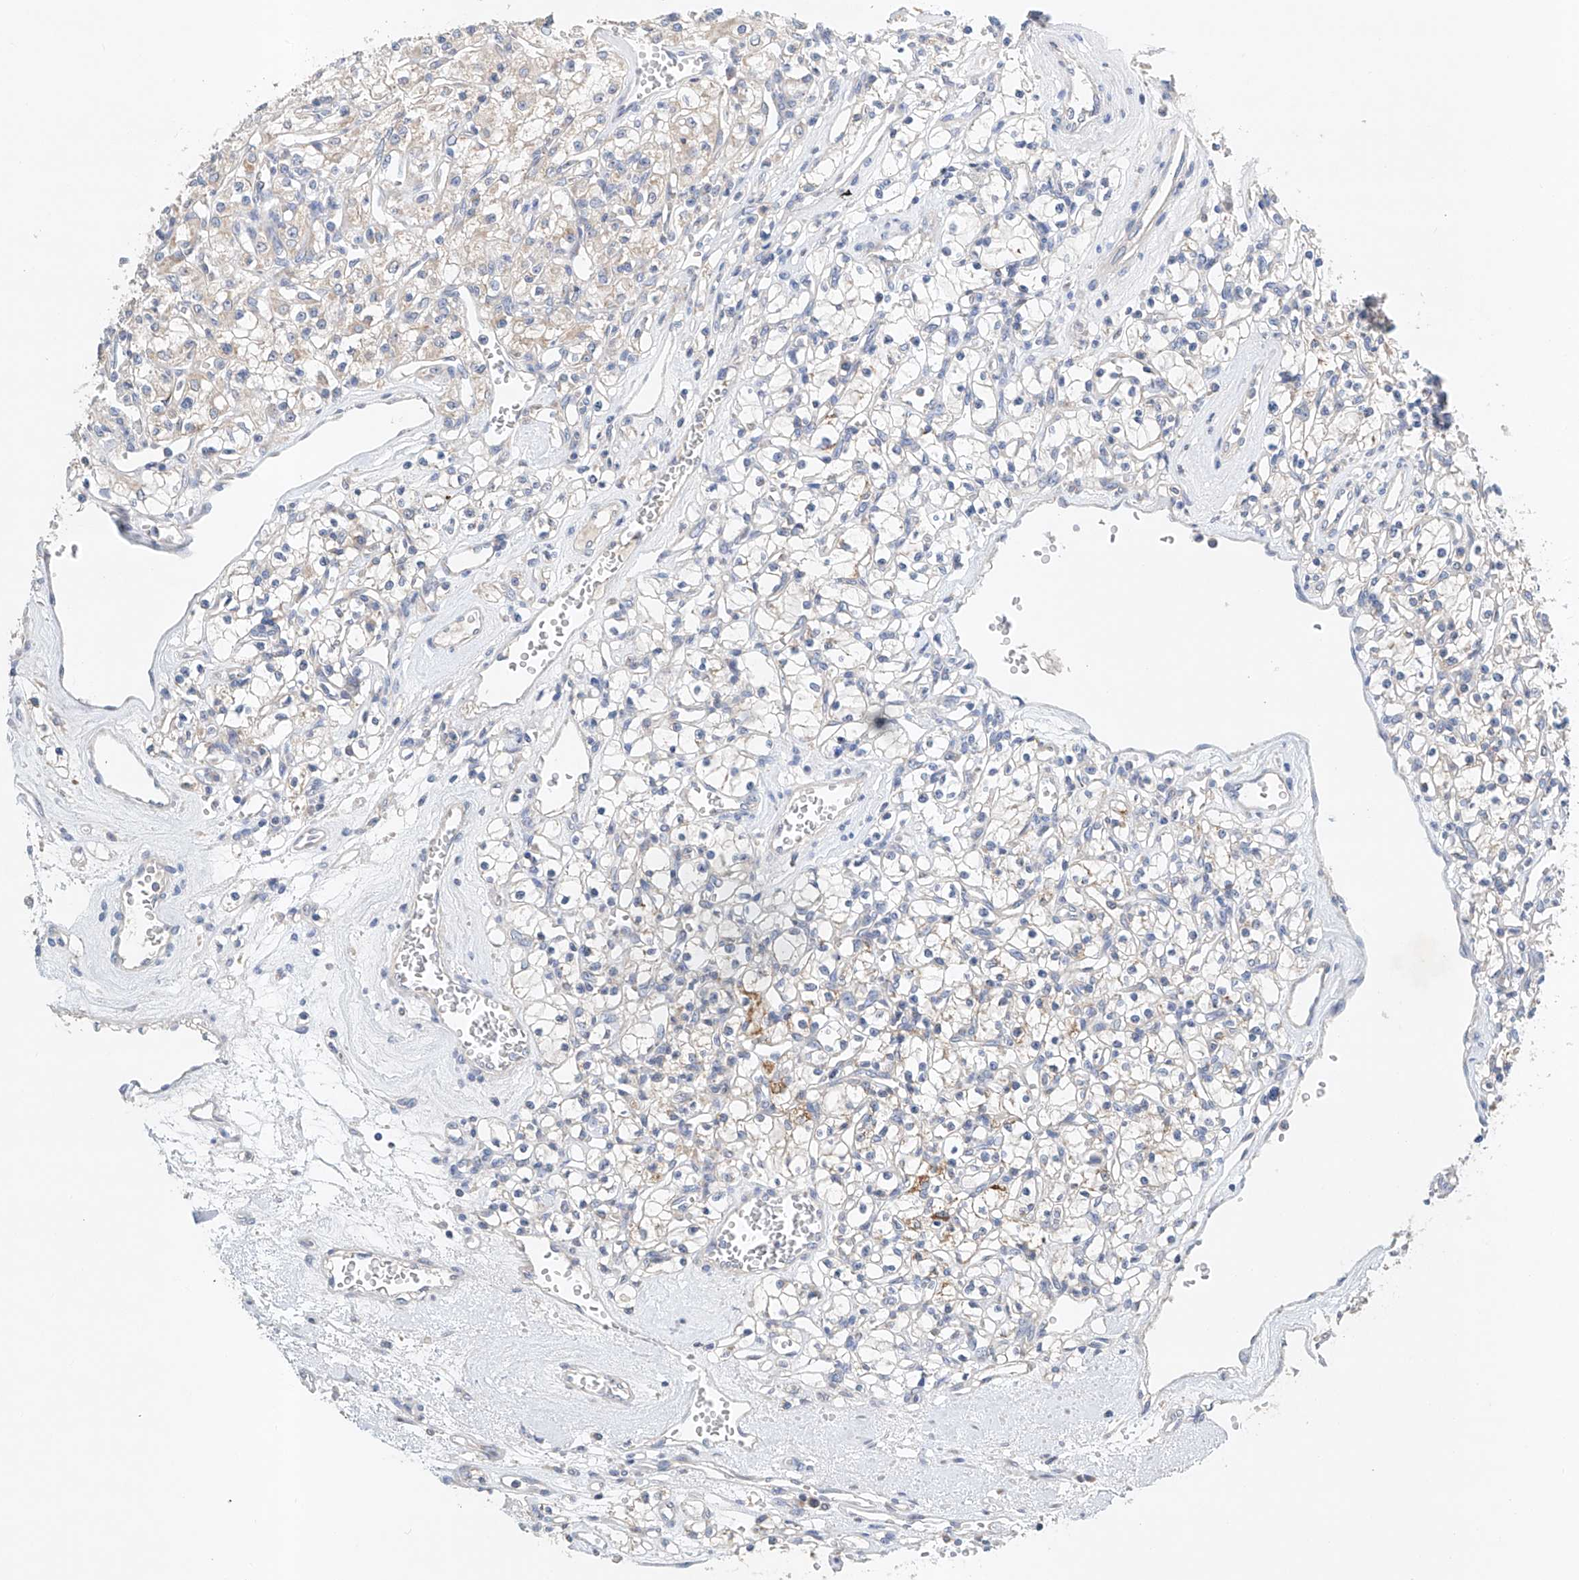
{"staining": {"intensity": "negative", "quantity": "none", "location": "none"}, "tissue": "renal cancer", "cell_type": "Tumor cells", "image_type": "cancer", "snomed": [{"axis": "morphology", "description": "Adenocarcinoma, NOS"}, {"axis": "topography", "description": "Kidney"}], "caption": "Tumor cells show no significant staining in renal cancer.", "gene": "GPC4", "patient": {"sex": "female", "age": 59}}